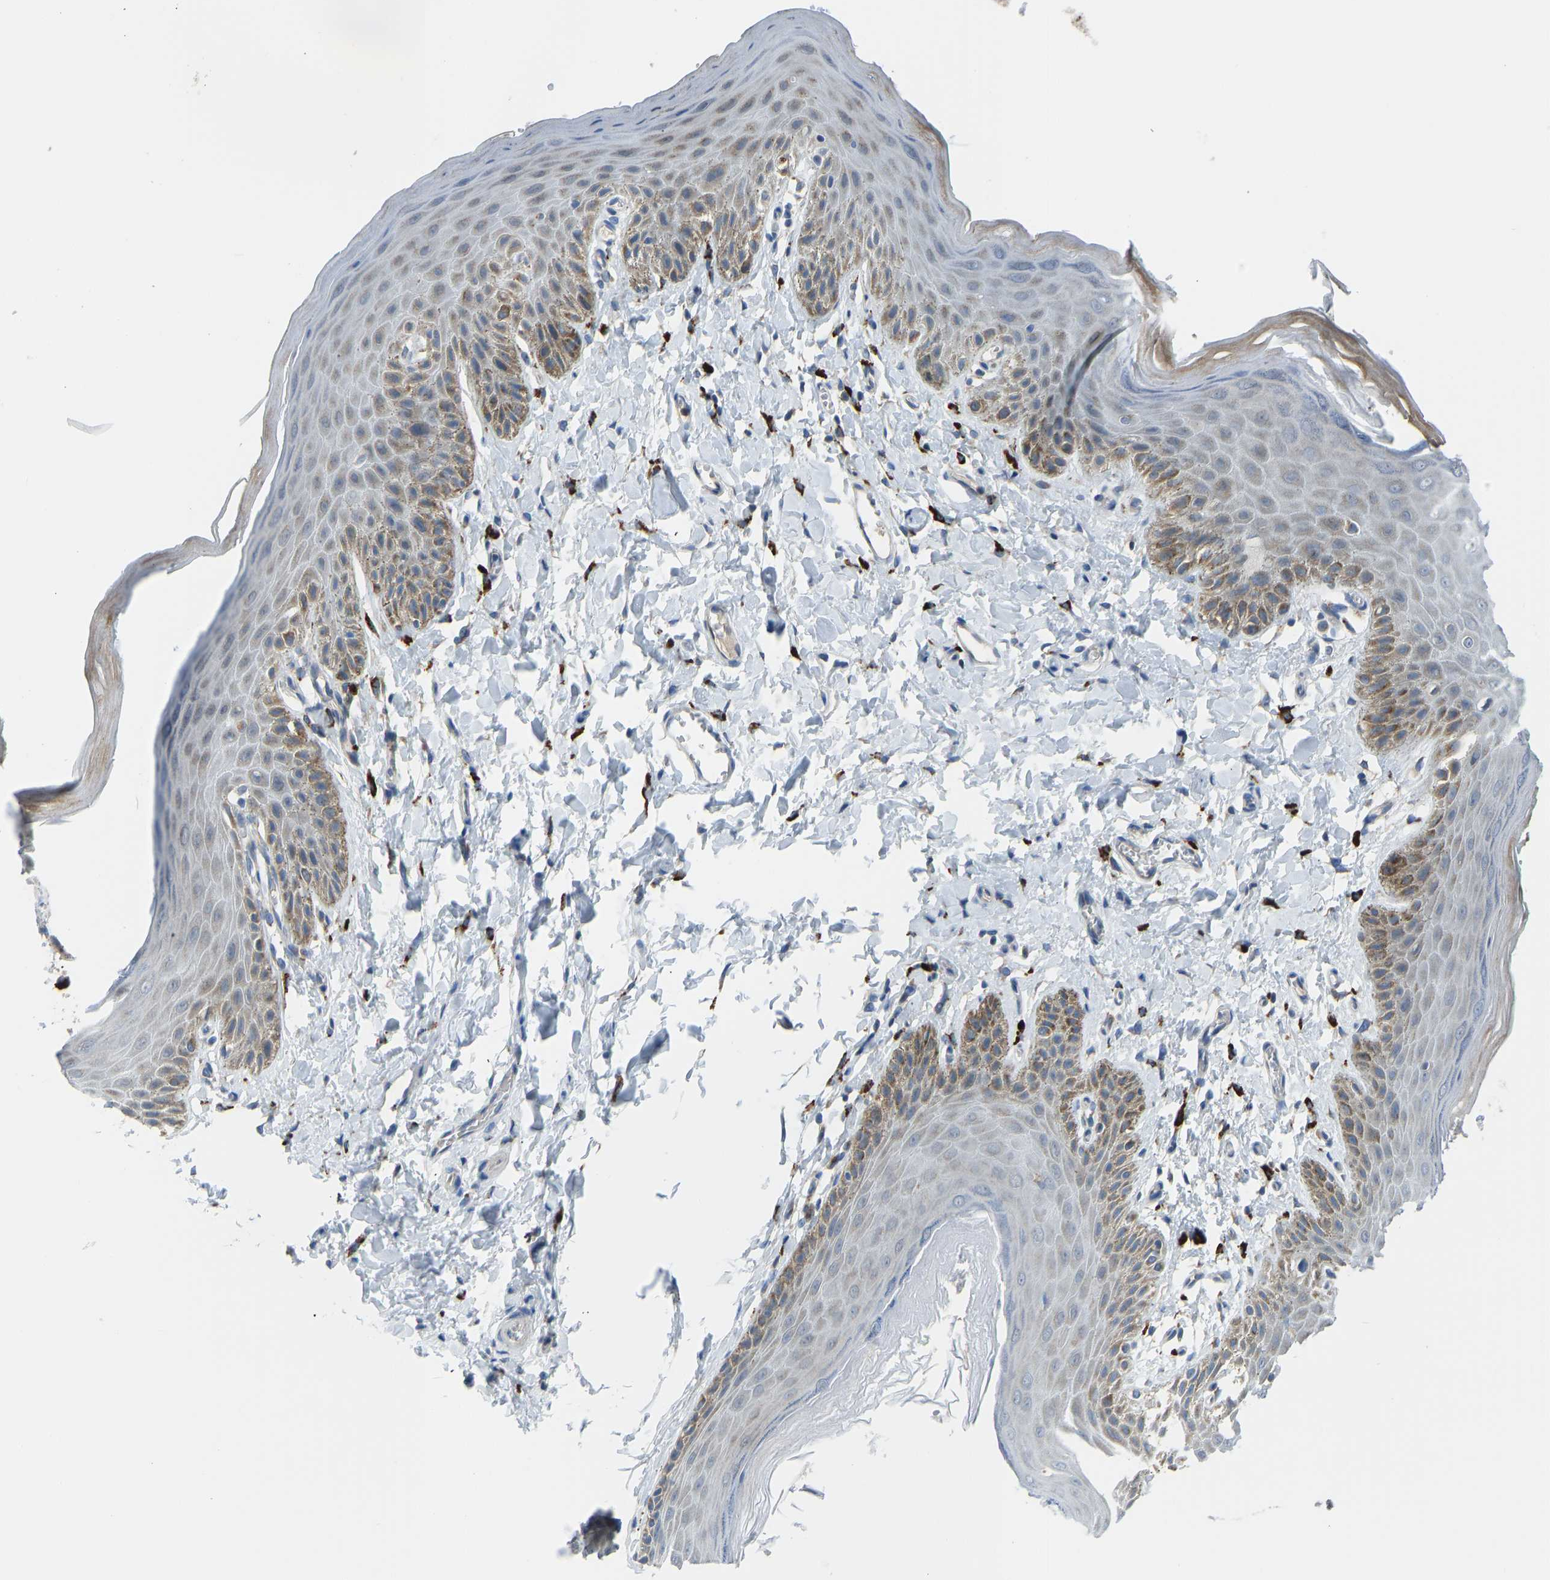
{"staining": {"intensity": "moderate", "quantity": "<25%", "location": "cytoplasmic/membranous"}, "tissue": "skin", "cell_type": "Epidermal cells", "image_type": "normal", "snomed": [{"axis": "morphology", "description": "Normal tissue, NOS"}, {"axis": "topography", "description": "Anal"}], "caption": "Immunohistochemical staining of benign skin displays <25% levels of moderate cytoplasmic/membranous protein positivity in about <25% of epidermal cells.", "gene": "SMIM20", "patient": {"sex": "male", "age": 44}}